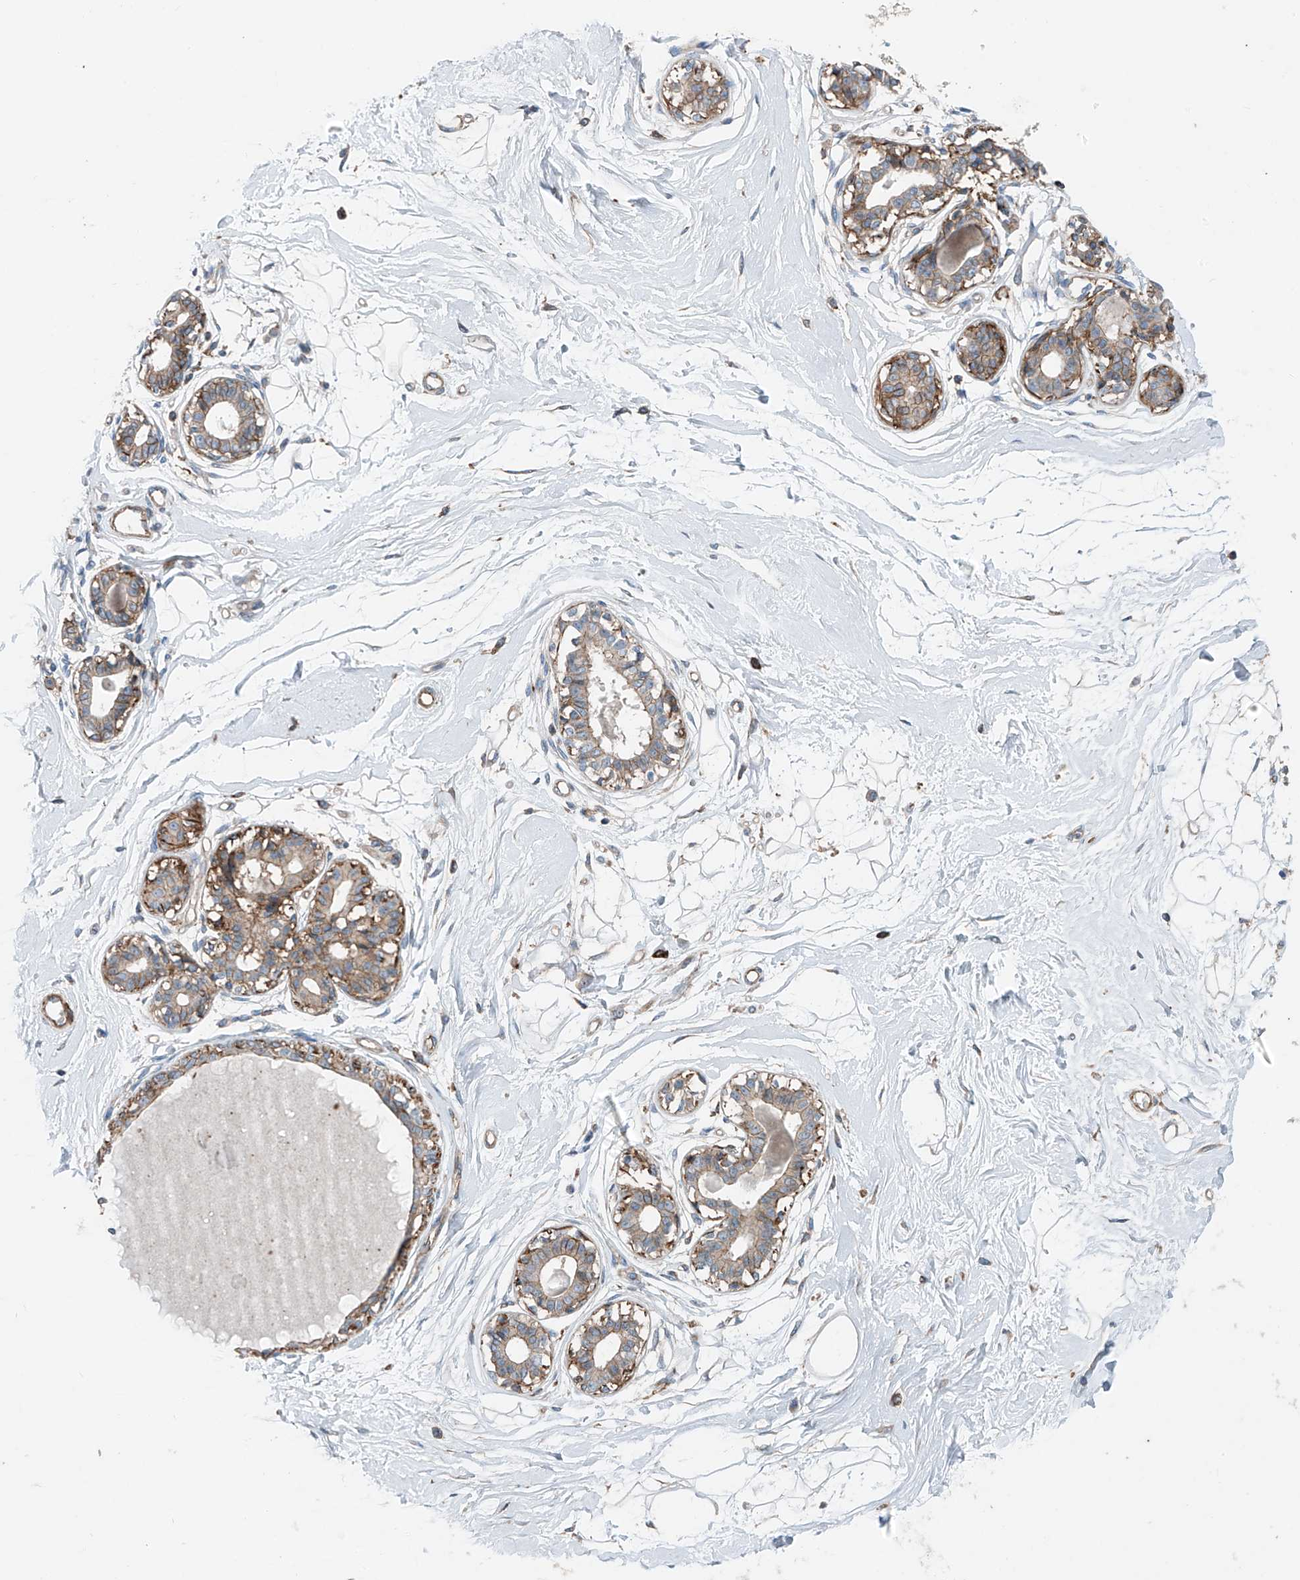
{"staining": {"intensity": "negative", "quantity": "none", "location": "none"}, "tissue": "breast", "cell_type": "Adipocytes", "image_type": "normal", "snomed": [{"axis": "morphology", "description": "Normal tissue, NOS"}, {"axis": "topography", "description": "Breast"}], "caption": "A histopathology image of breast stained for a protein reveals no brown staining in adipocytes. (Immunohistochemistry (ihc), brightfield microscopy, high magnification).", "gene": "SLC1A5", "patient": {"sex": "female", "age": 45}}